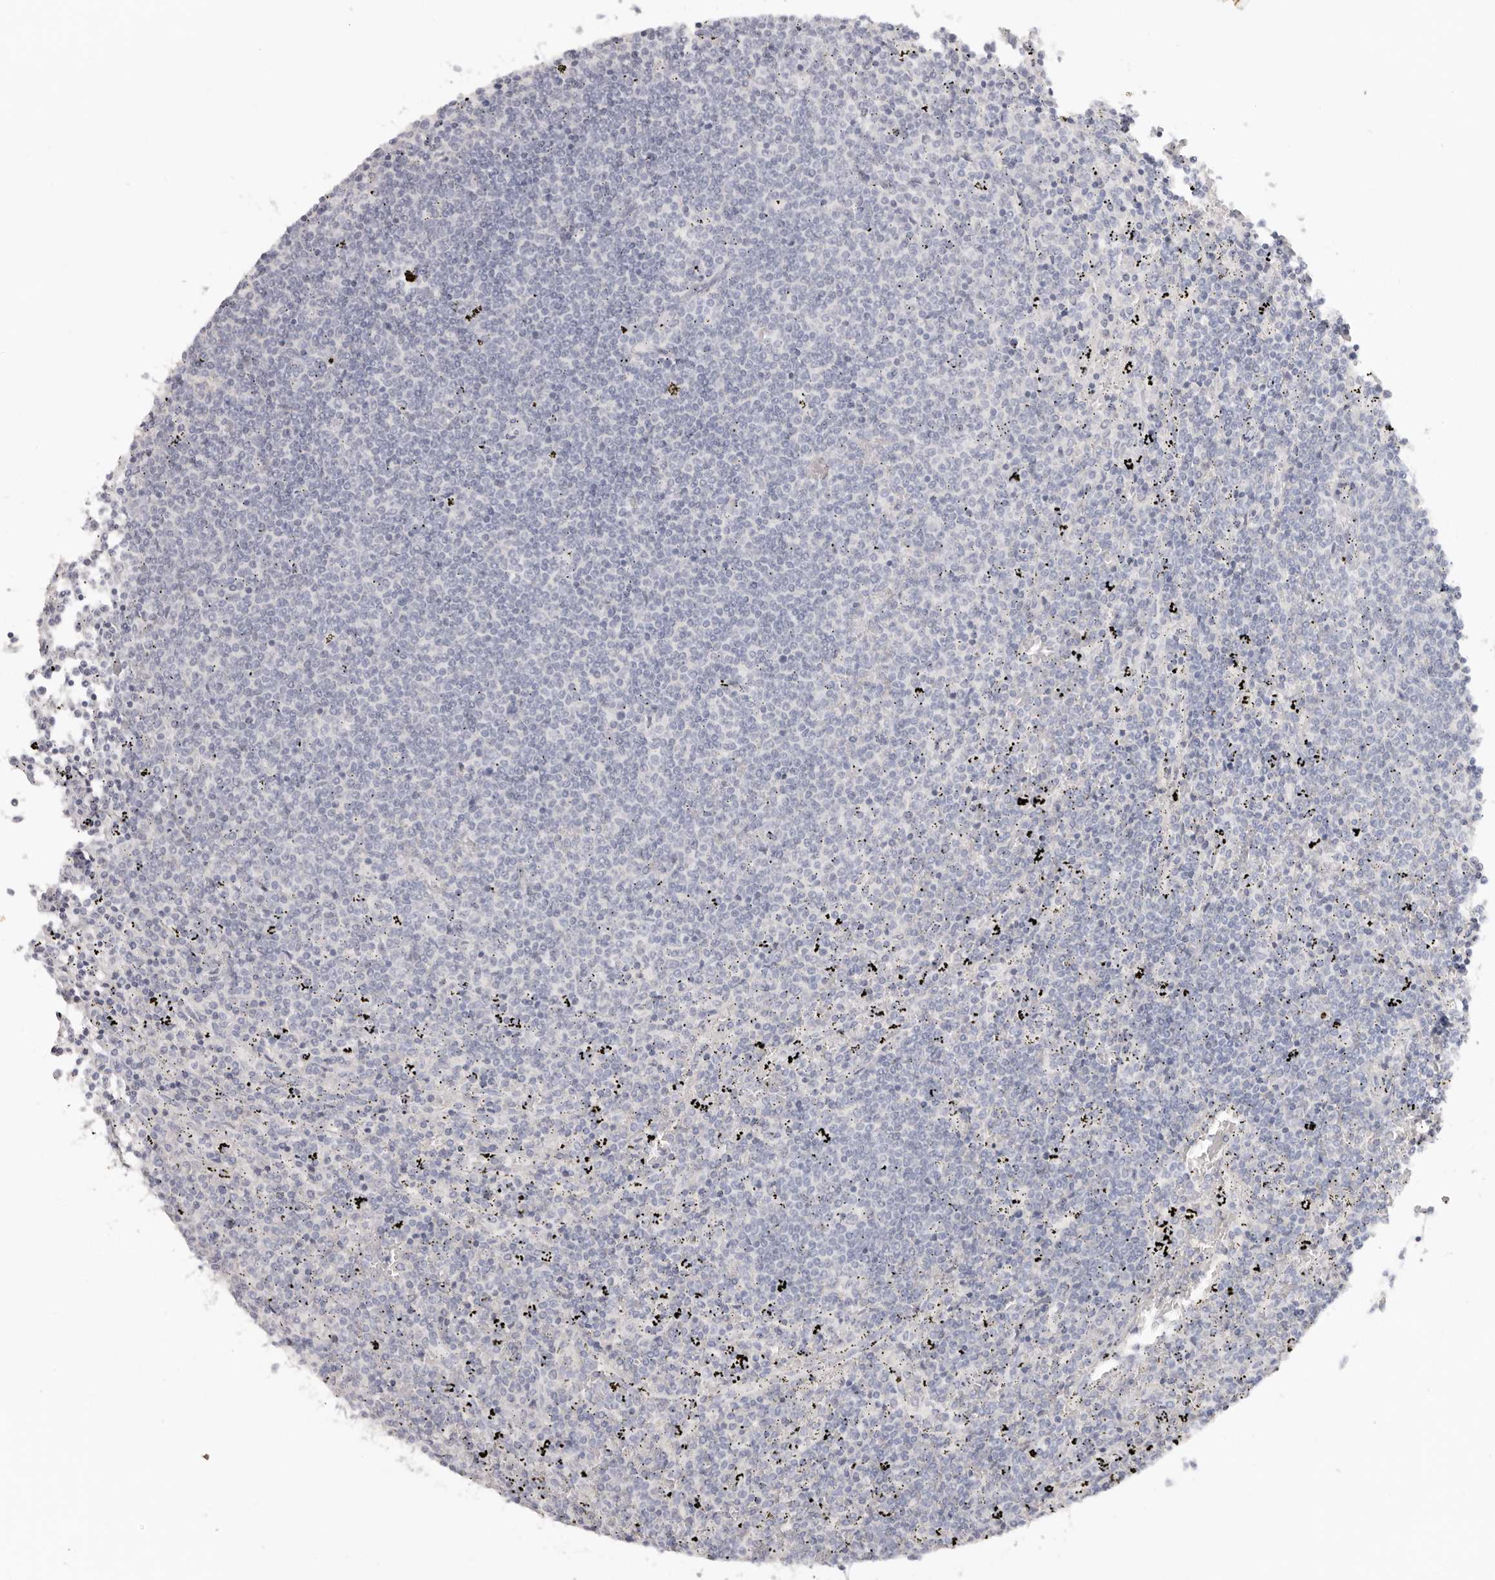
{"staining": {"intensity": "negative", "quantity": "none", "location": "none"}, "tissue": "lymphoma", "cell_type": "Tumor cells", "image_type": "cancer", "snomed": [{"axis": "morphology", "description": "Malignant lymphoma, non-Hodgkin's type, Low grade"}, {"axis": "topography", "description": "Spleen"}], "caption": "This is a micrograph of immunohistochemistry staining of malignant lymphoma, non-Hodgkin's type (low-grade), which shows no staining in tumor cells.", "gene": "RXFP1", "patient": {"sex": "female", "age": 50}}